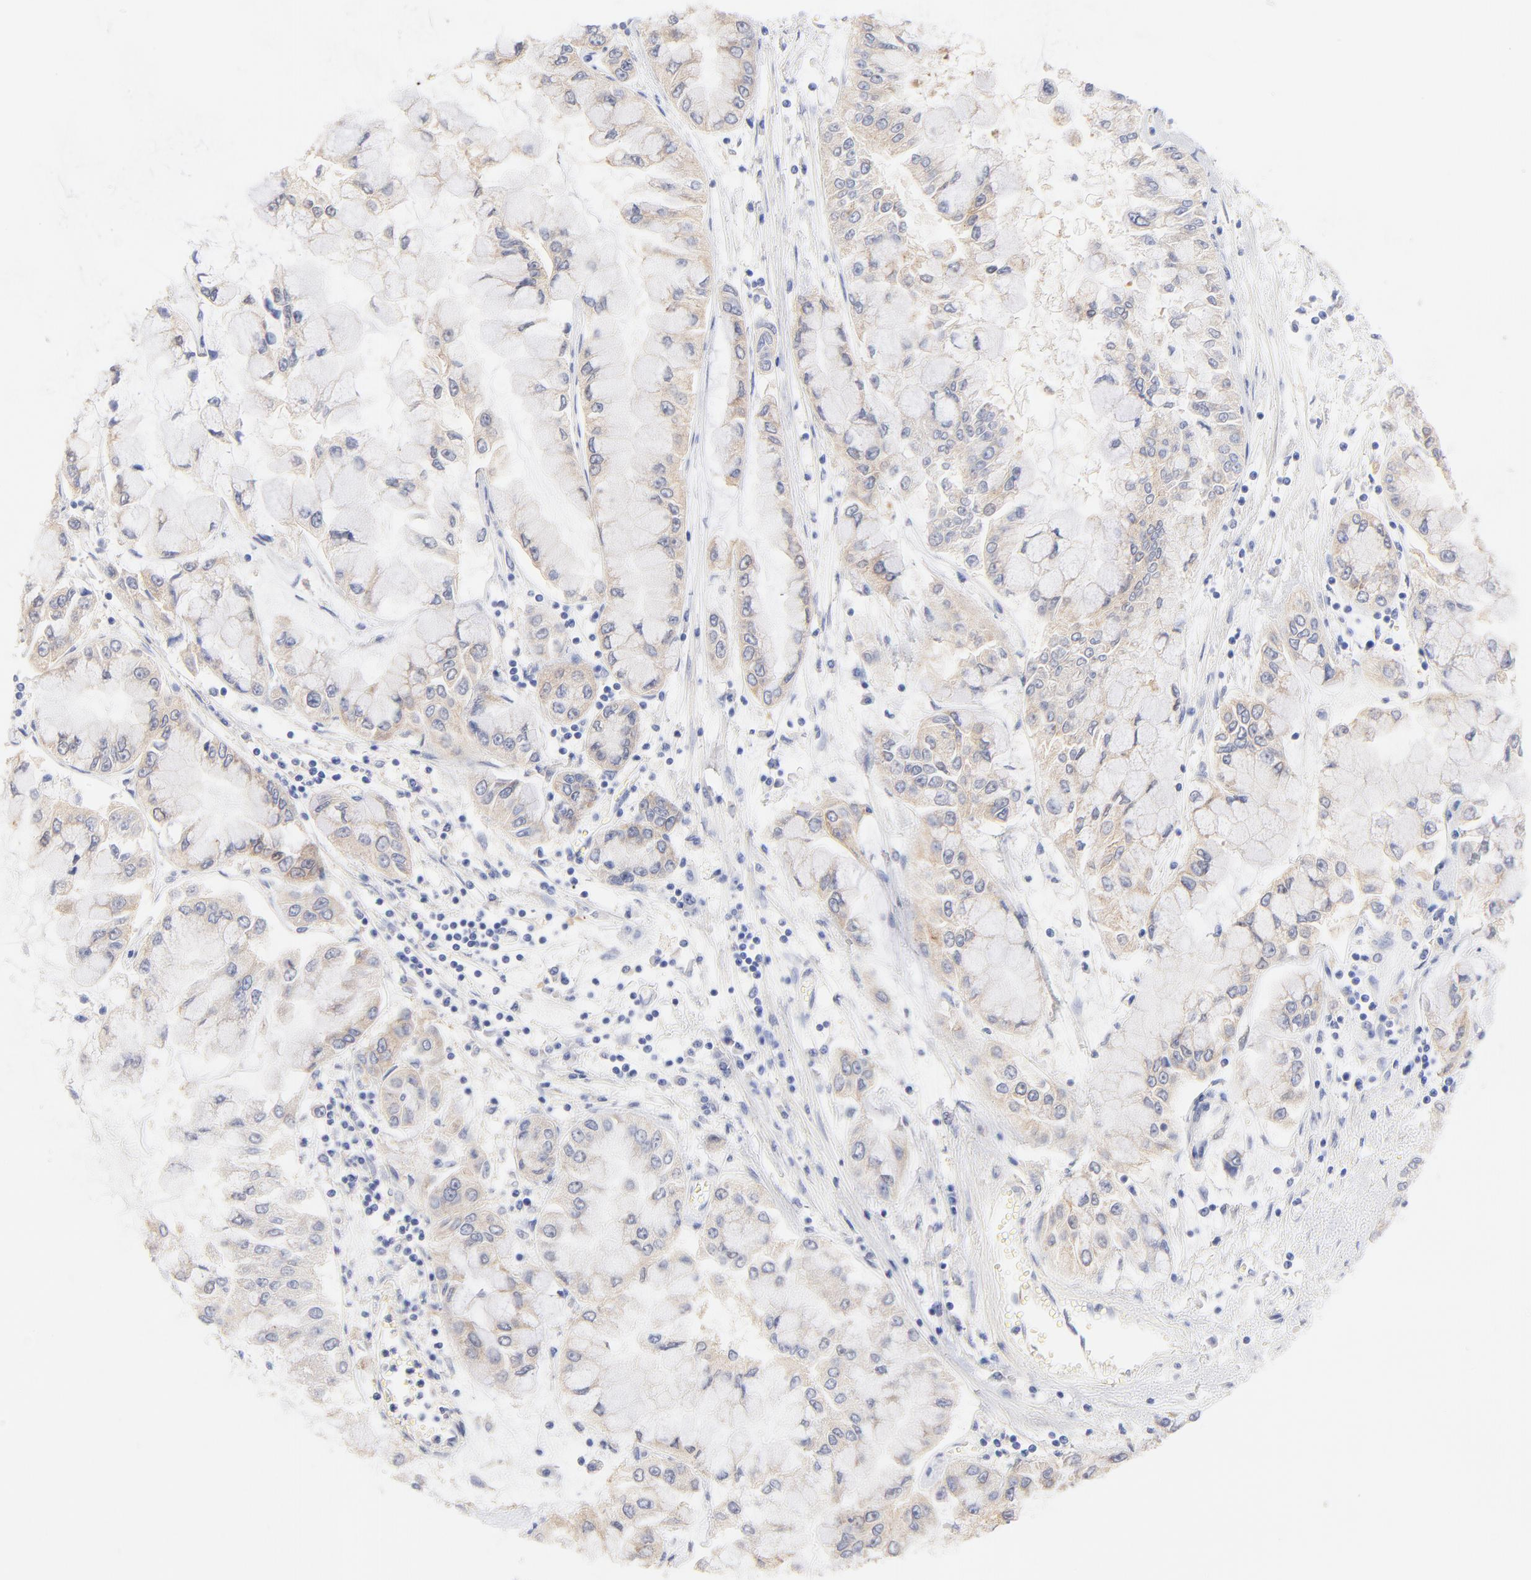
{"staining": {"intensity": "weak", "quantity": "25%-75%", "location": "cytoplasmic/membranous"}, "tissue": "liver cancer", "cell_type": "Tumor cells", "image_type": "cancer", "snomed": [{"axis": "morphology", "description": "Cholangiocarcinoma"}, {"axis": "topography", "description": "Liver"}], "caption": "Liver cancer (cholangiocarcinoma) tissue demonstrates weak cytoplasmic/membranous expression in approximately 25%-75% of tumor cells, visualized by immunohistochemistry.", "gene": "HS3ST1", "patient": {"sex": "female", "age": 79}}